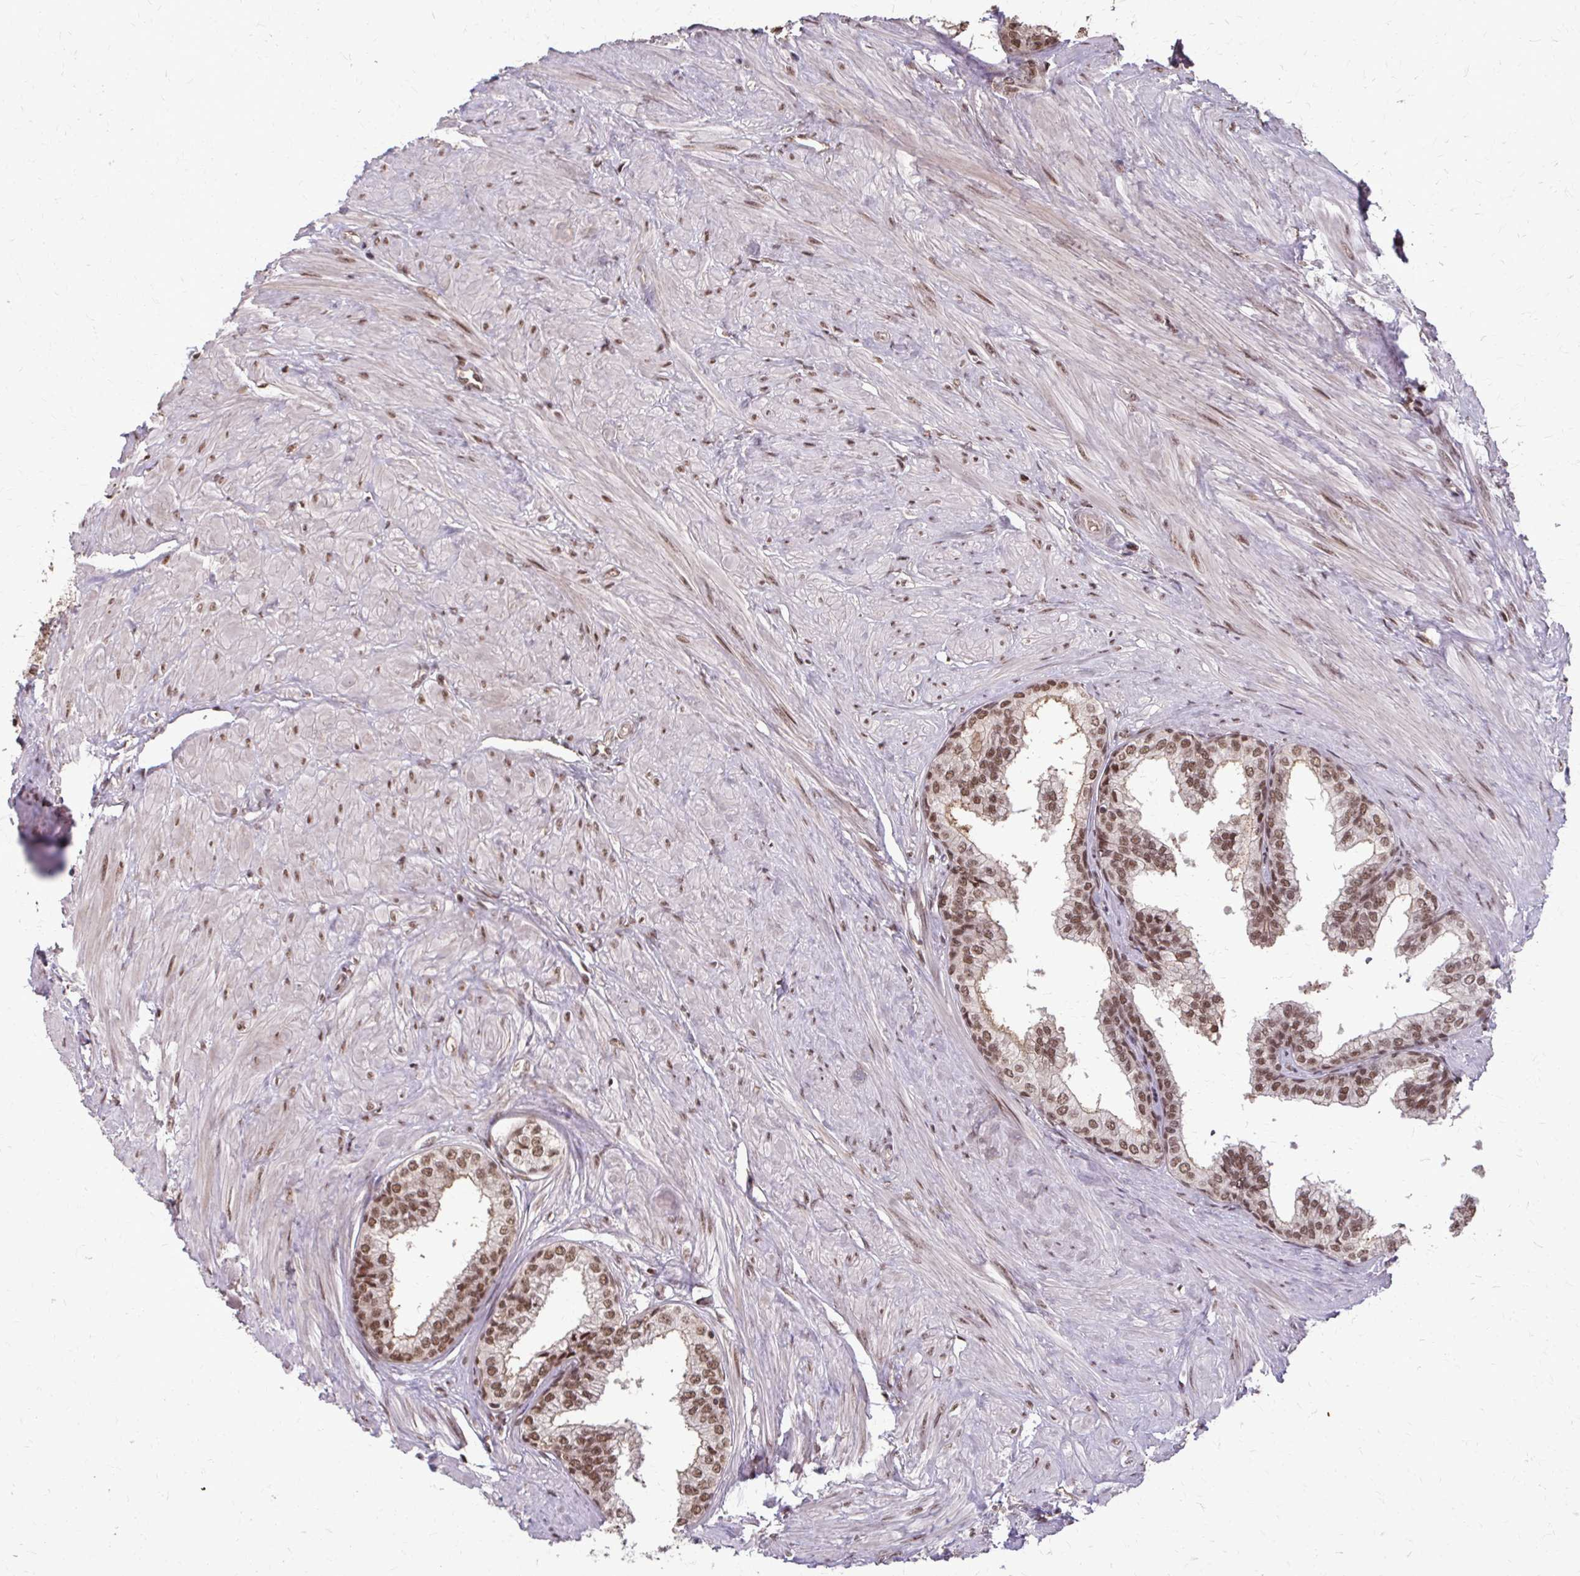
{"staining": {"intensity": "moderate", "quantity": ">75%", "location": "cytoplasmic/membranous,nuclear"}, "tissue": "prostate", "cell_type": "Glandular cells", "image_type": "normal", "snomed": [{"axis": "morphology", "description": "Normal tissue, NOS"}, {"axis": "topography", "description": "Prostate"}, {"axis": "topography", "description": "Peripheral nerve tissue"}], "caption": "A brown stain labels moderate cytoplasmic/membranous,nuclear staining of a protein in glandular cells of unremarkable human prostate.", "gene": "SS18", "patient": {"sex": "male", "age": 55}}